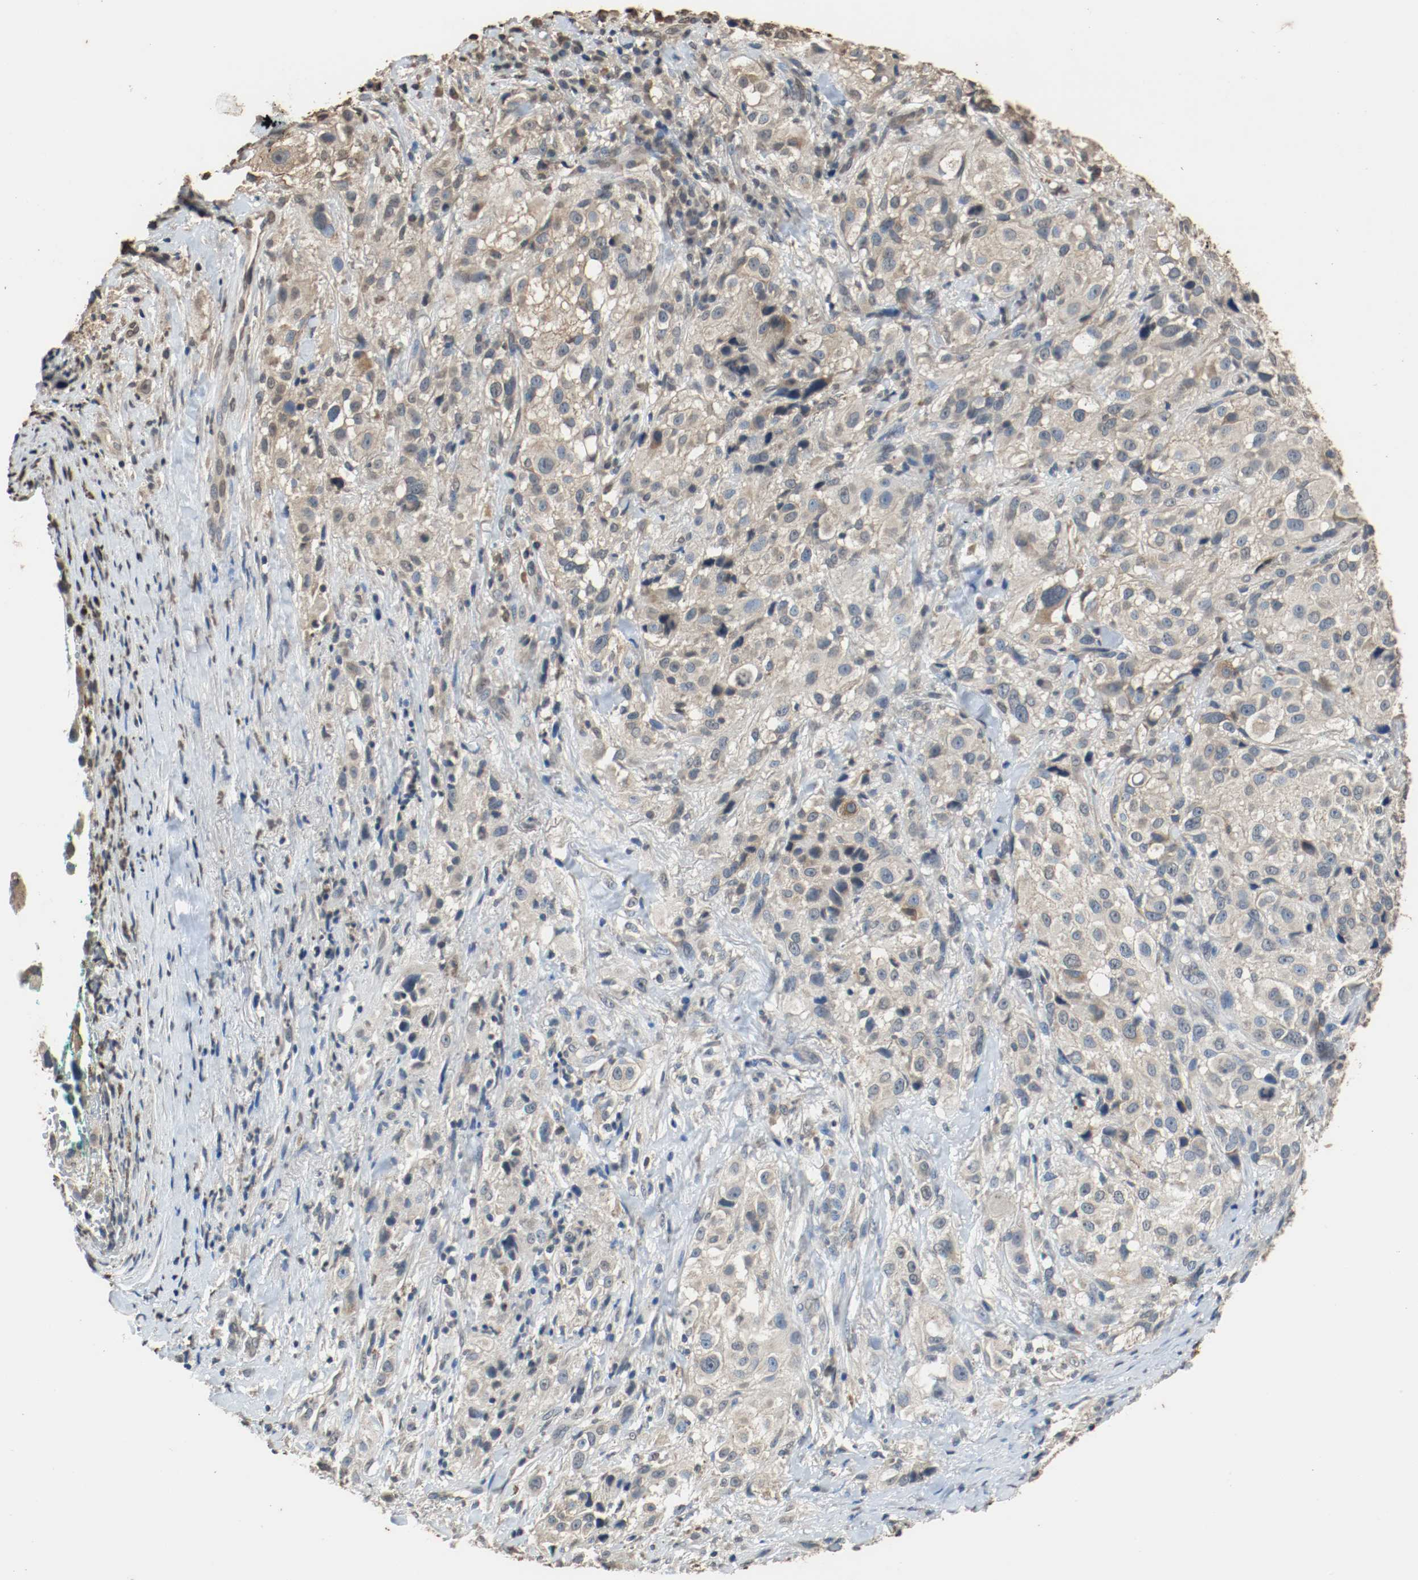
{"staining": {"intensity": "weak", "quantity": "25%-75%", "location": "cytoplasmic/membranous"}, "tissue": "melanoma", "cell_type": "Tumor cells", "image_type": "cancer", "snomed": [{"axis": "morphology", "description": "Necrosis, NOS"}, {"axis": "morphology", "description": "Malignant melanoma, NOS"}, {"axis": "topography", "description": "Skin"}], "caption": "IHC image of human malignant melanoma stained for a protein (brown), which exhibits low levels of weak cytoplasmic/membranous positivity in approximately 25%-75% of tumor cells.", "gene": "RTN4", "patient": {"sex": "female", "age": 87}}